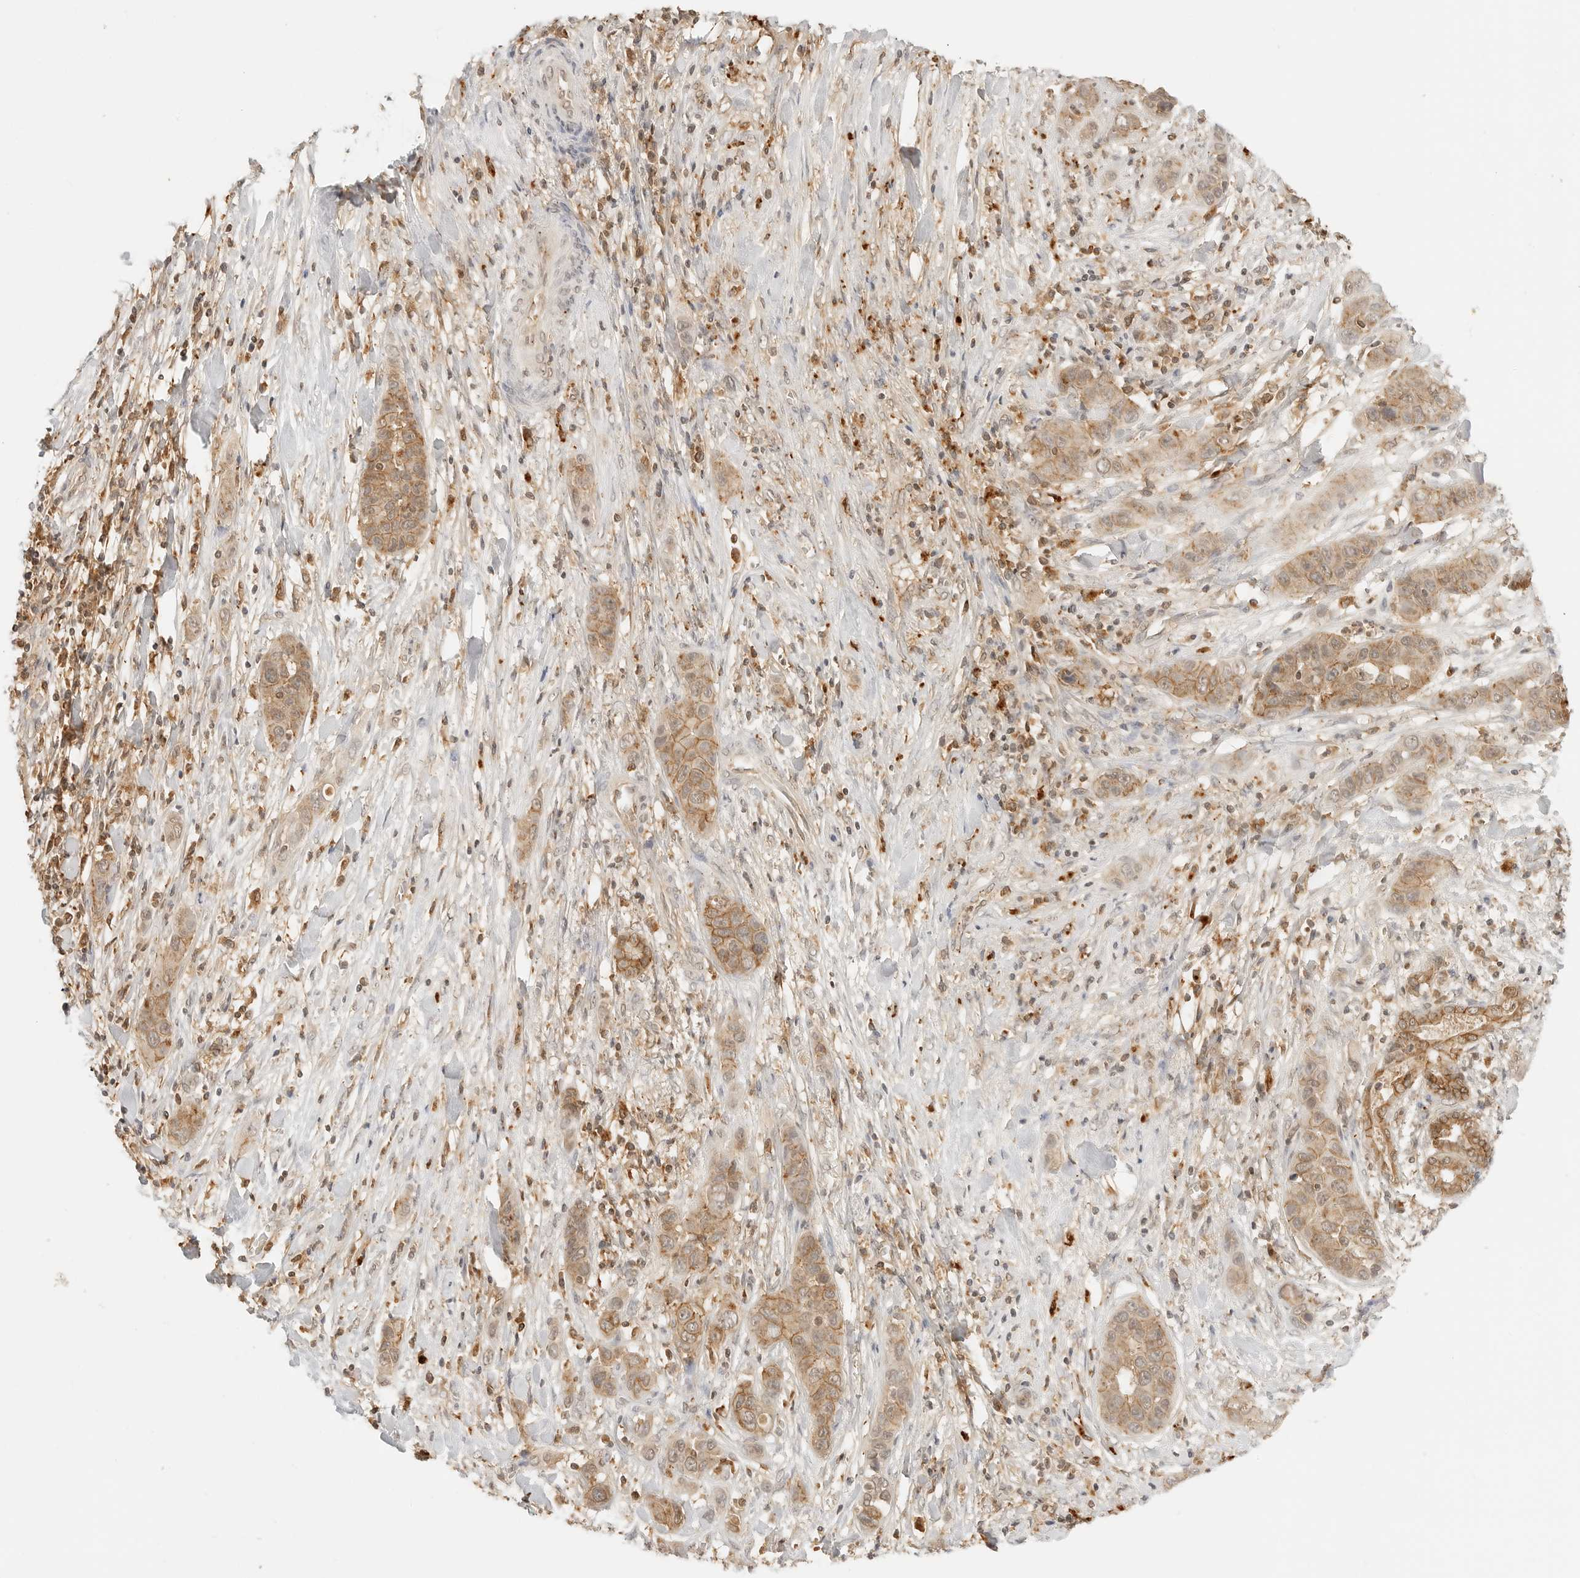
{"staining": {"intensity": "moderate", "quantity": ">75%", "location": "cytoplasmic/membranous"}, "tissue": "liver cancer", "cell_type": "Tumor cells", "image_type": "cancer", "snomed": [{"axis": "morphology", "description": "Cholangiocarcinoma"}, {"axis": "topography", "description": "Liver"}], "caption": "Liver cancer (cholangiocarcinoma) tissue displays moderate cytoplasmic/membranous positivity in approximately >75% of tumor cells", "gene": "EPHA1", "patient": {"sex": "female", "age": 52}}